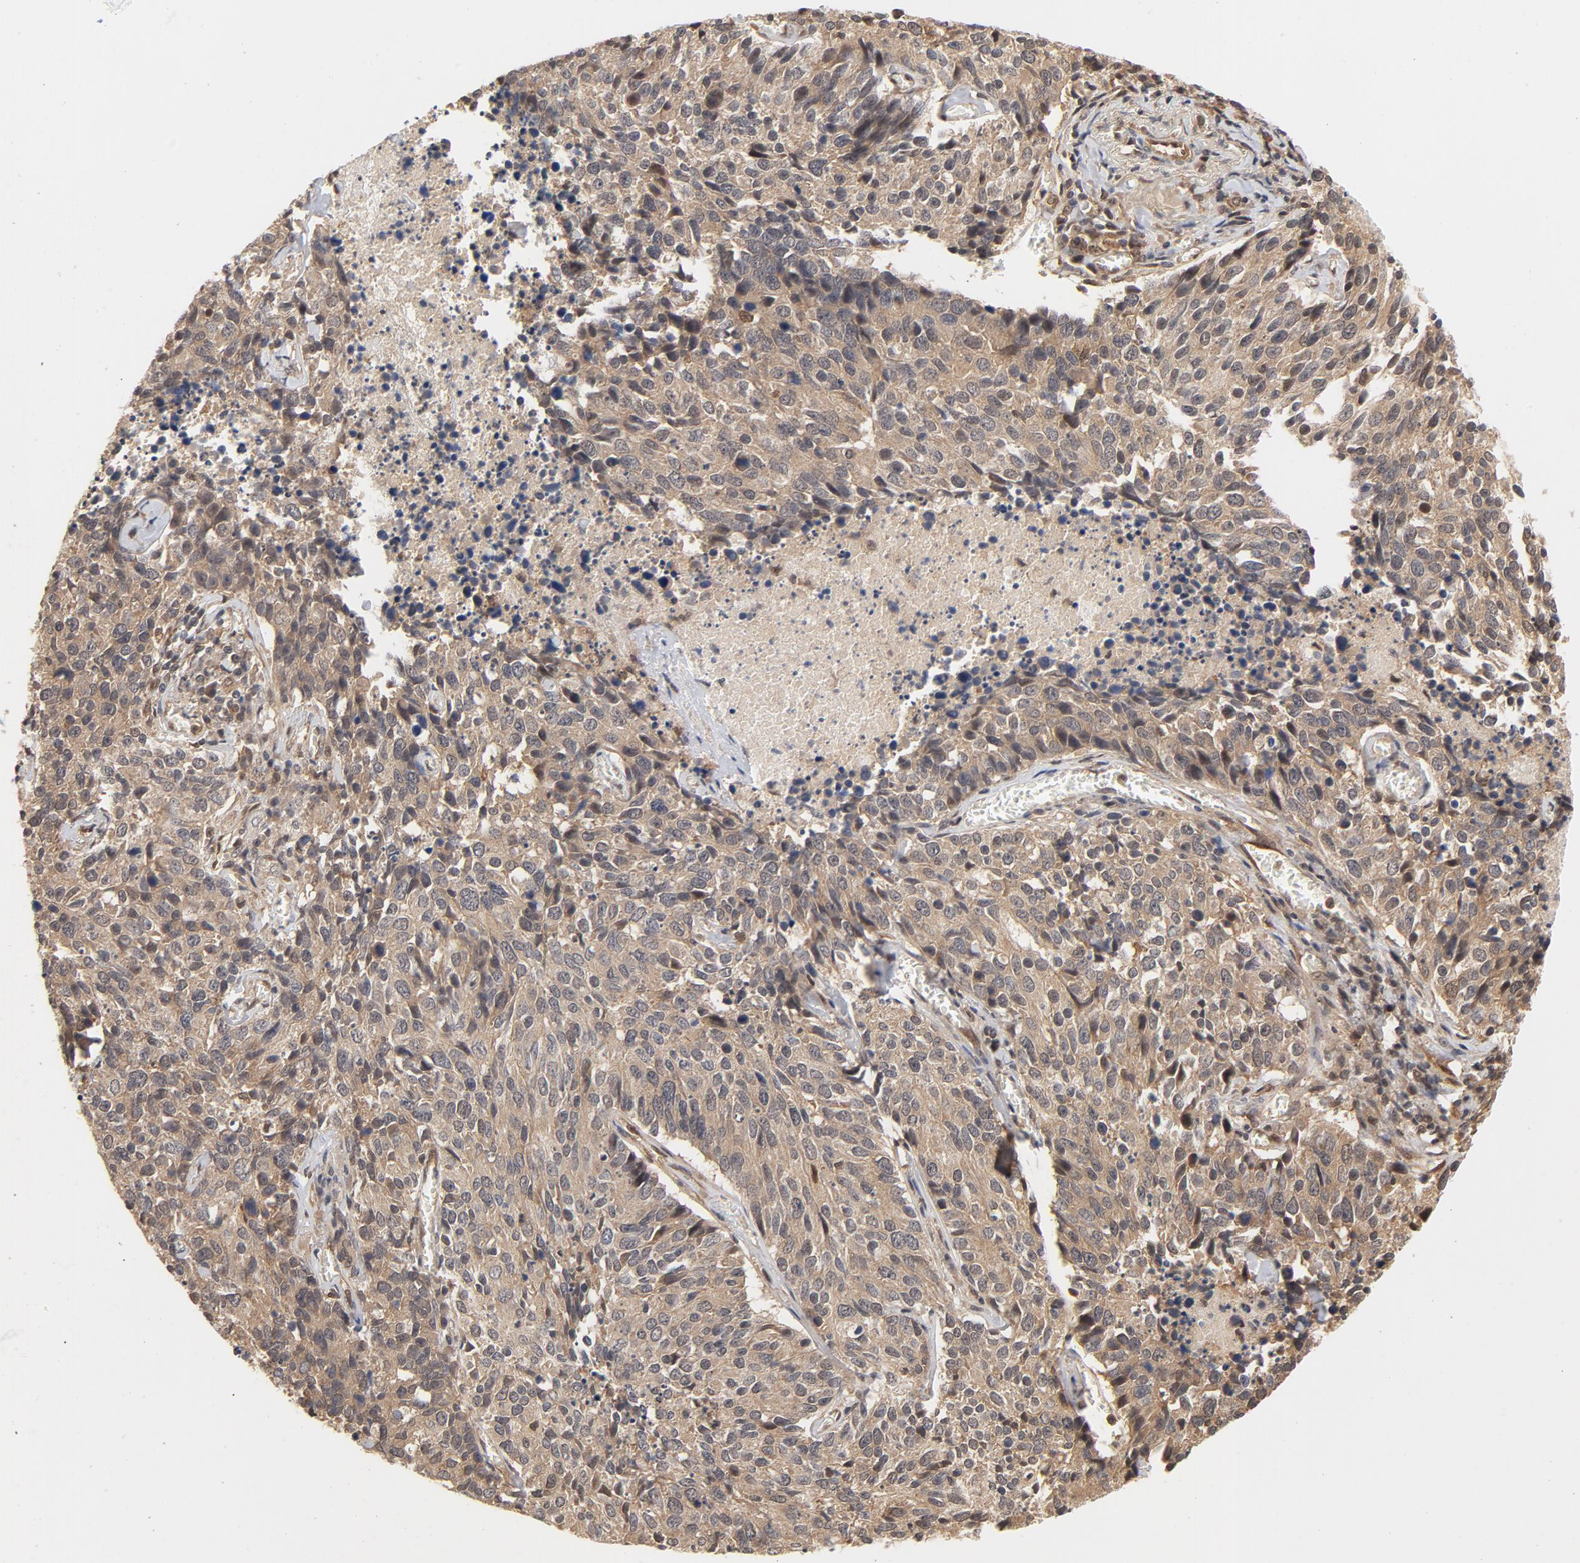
{"staining": {"intensity": "moderate", "quantity": ">75%", "location": "cytoplasmic/membranous"}, "tissue": "lung cancer", "cell_type": "Tumor cells", "image_type": "cancer", "snomed": [{"axis": "morphology", "description": "Neoplasm, malignant, NOS"}, {"axis": "topography", "description": "Lung"}], "caption": "DAB (3,3'-diaminobenzidine) immunohistochemical staining of human lung cancer displays moderate cytoplasmic/membranous protein expression in approximately >75% of tumor cells.", "gene": "CDC37", "patient": {"sex": "female", "age": 76}}